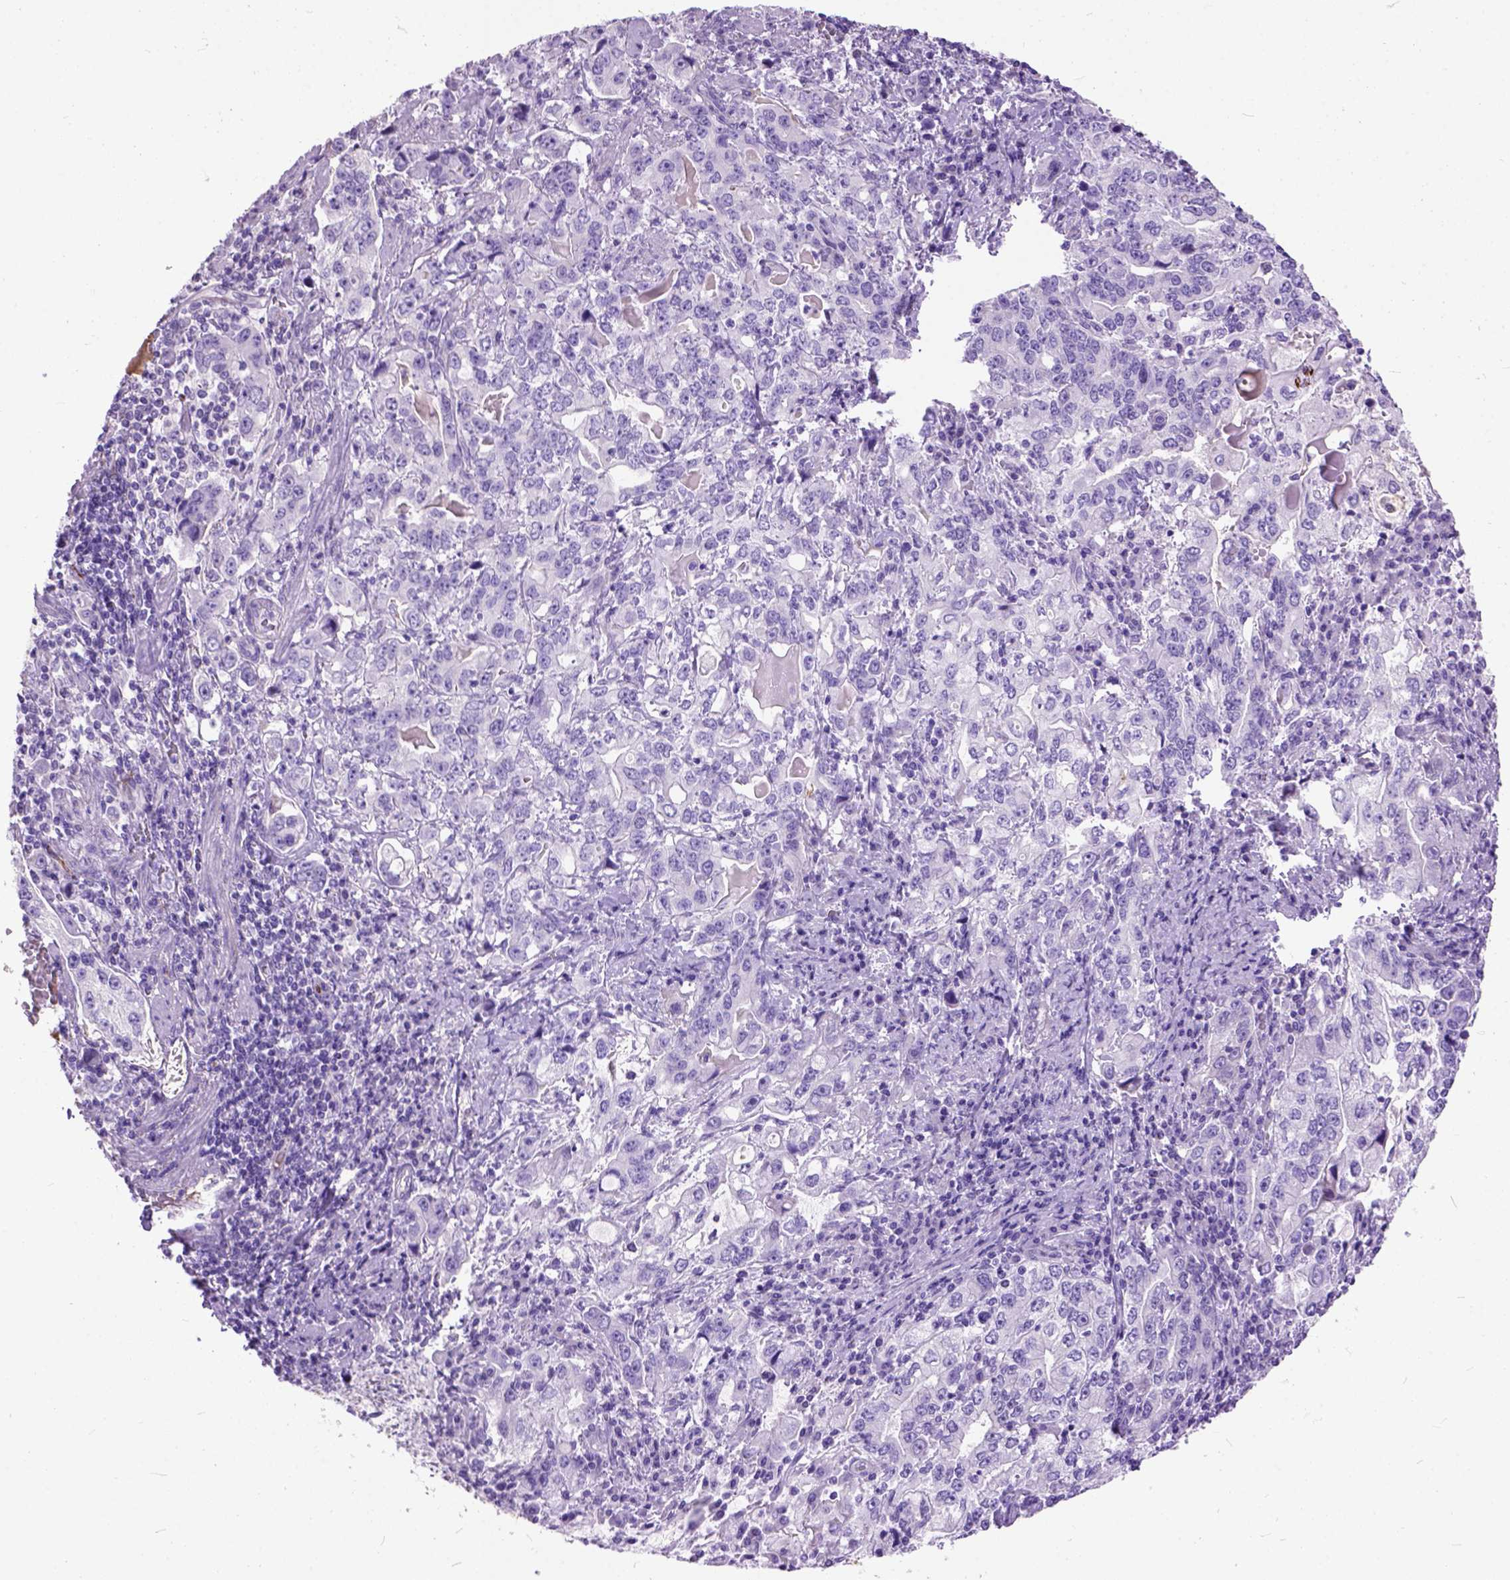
{"staining": {"intensity": "negative", "quantity": "none", "location": "none"}, "tissue": "stomach cancer", "cell_type": "Tumor cells", "image_type": "cancer", "snomed": [{"axis": "morphology", "description": "Adenocarcinoma, NOS"}, {"axis": "topography", "description": "Stomach, lower"}], "caption": "High magnification brightfield microscopy of stomach cancer stained with DAB (3,3'-diaminobenzidine) (brown) and counterstained with hematoxylin (blue): tumor cells show no significant staining.", "gene": "MAPT", "patient": {"sex": "female", "age": 72}}